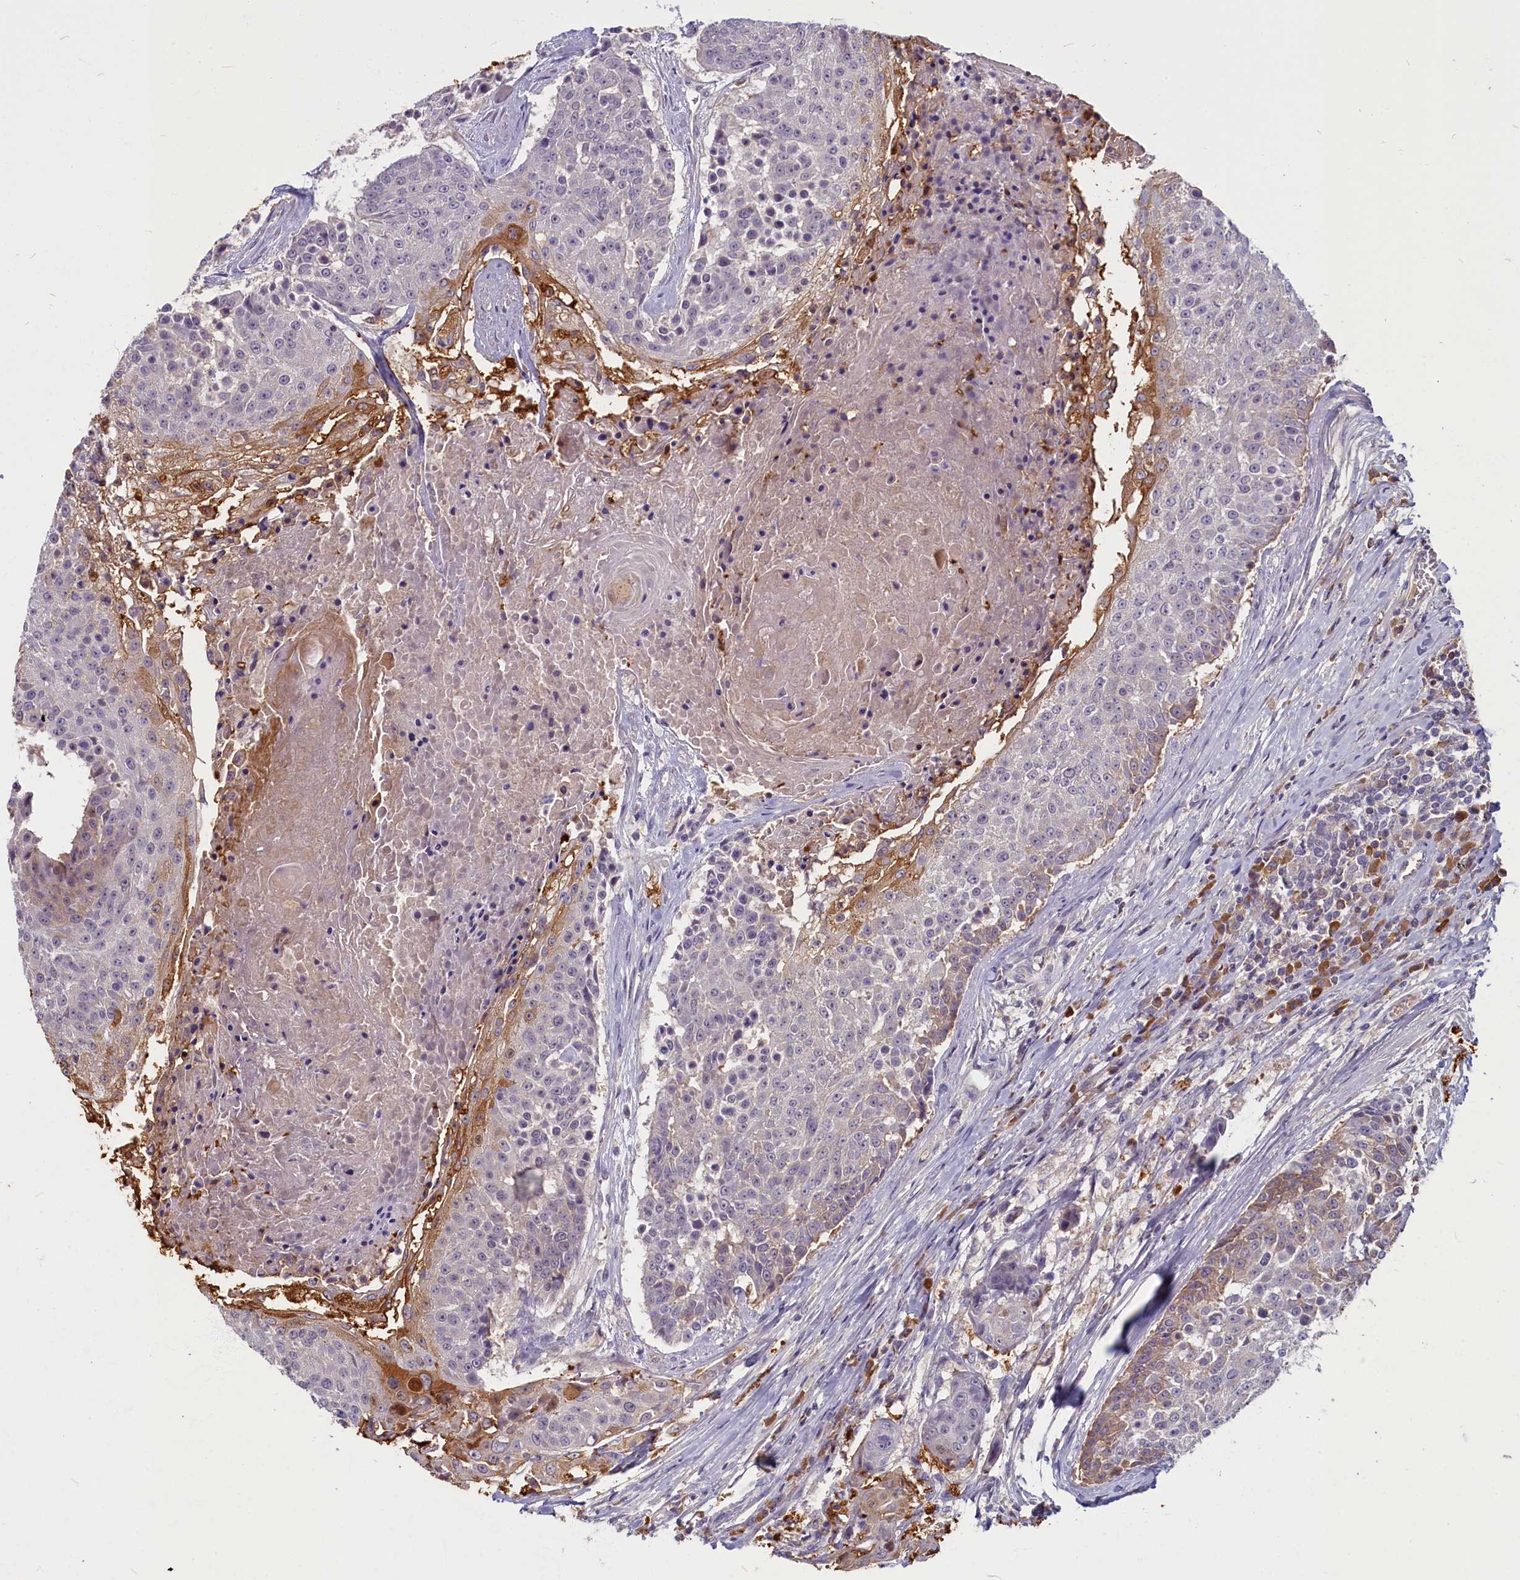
{"staining": {"intensity": "moderate", "quantity": "<25%", "location": "cytoplasmic/membranous"}, "tissue": "urothelial cancer", "cell_type": "Tumor cells", "image_type": "cancer", "snomed": [{"axis": "morphology", "description": "Urothelial carcinoma, High grade"}, {"axis": "topography", "description": "Urinary bladder"}], "caption": "This image exhibits immunohistochemistry (IHC) staining of human high-grade urothelial carcinoma, with low moderate cytoplasmic/membranous staining in approximately <25% of tumor cells.", "gene": "SV2C", "patient": {"sex": "female", "age": 63}}